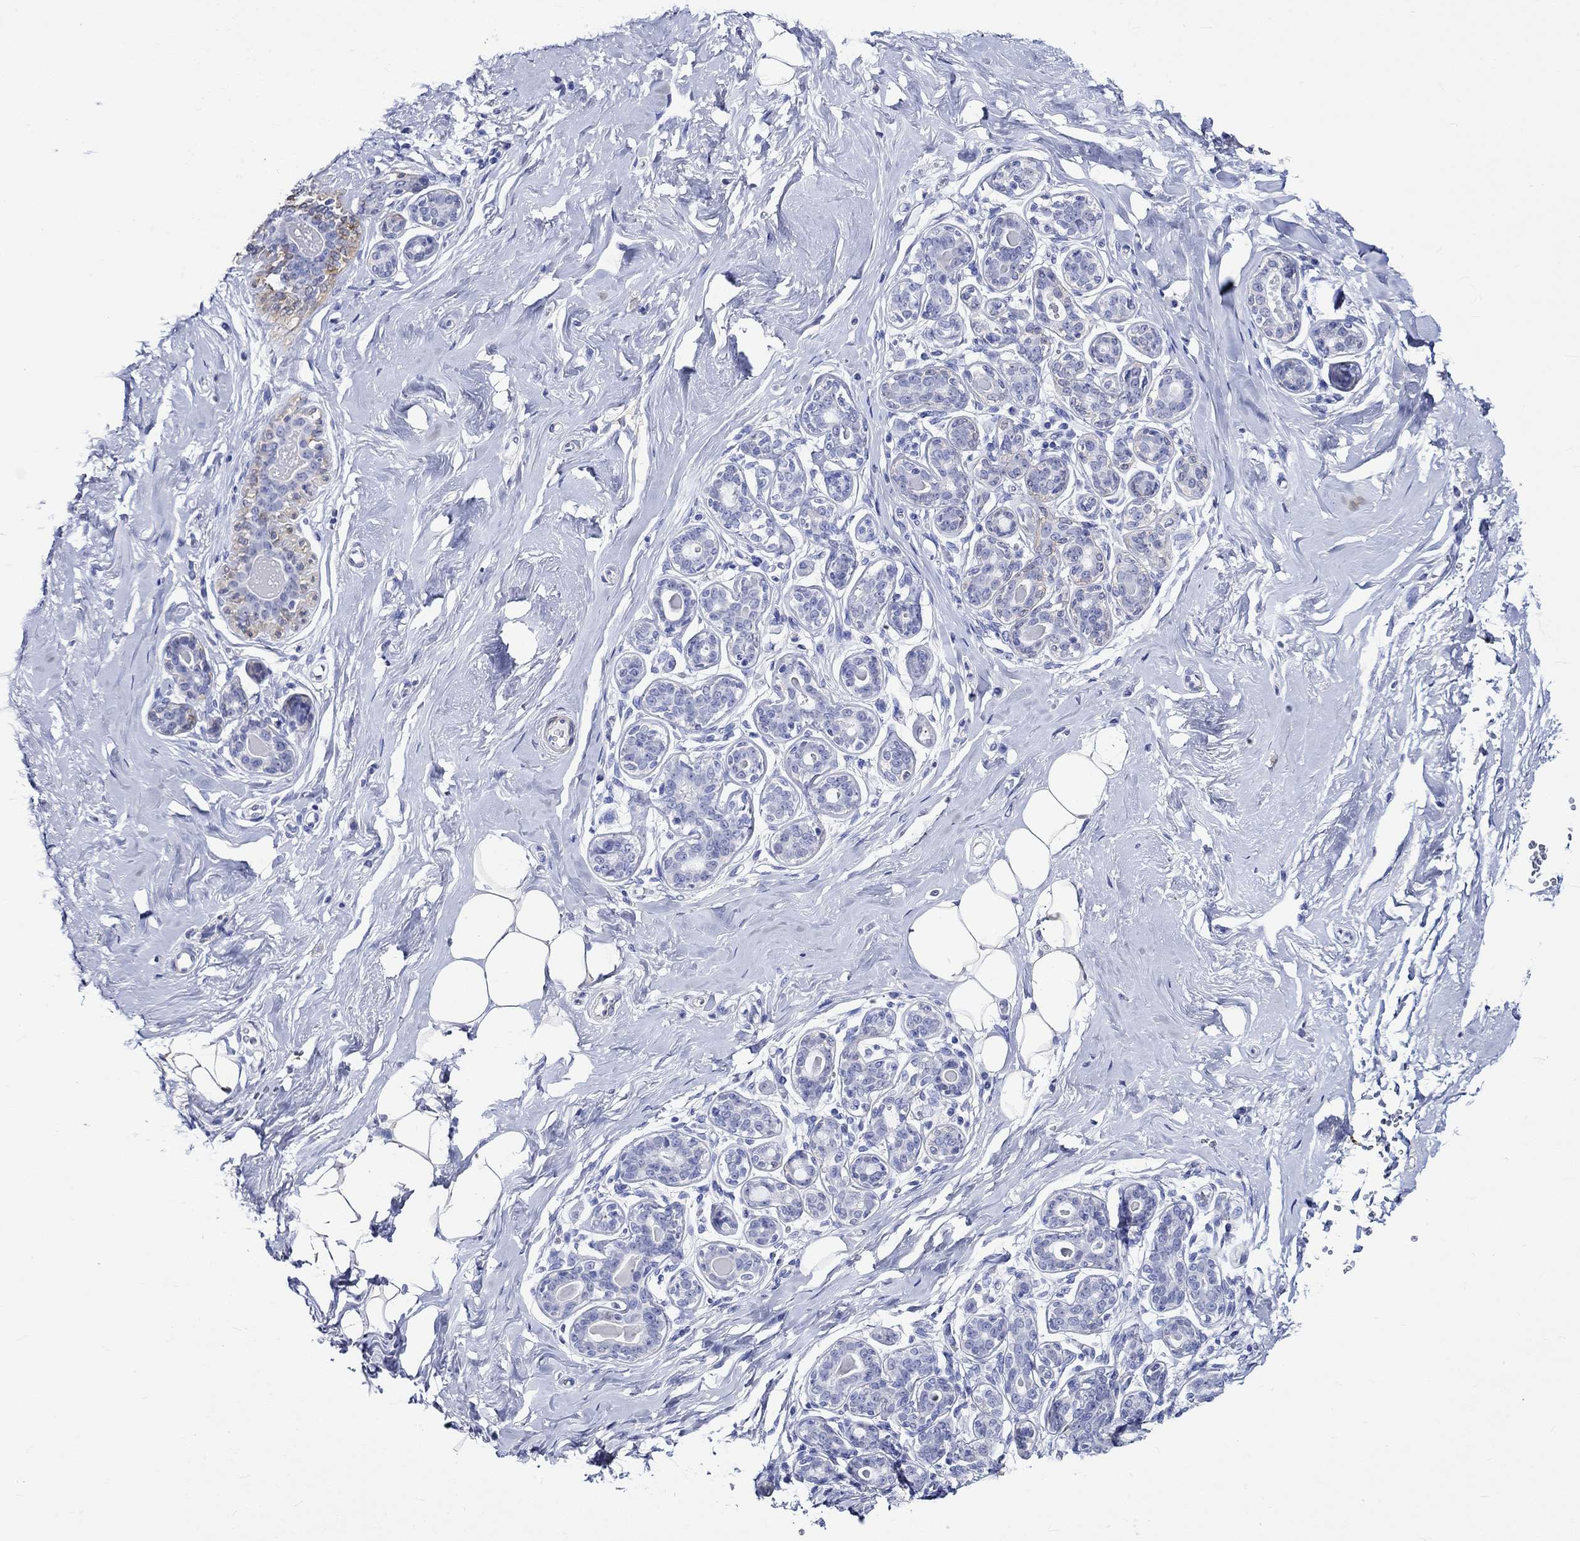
{"staining": {"intensity": "negative", "quantity": "none", "location": "none"}, "tissue": "breast", "cell_type": "Adipocytes", "image_type": "normal", "snomed": [{"axis": "morphology", "description": "Normal tissue, NOS"}, {"axis": "topography", "description": "Skin"}, {"axis": "topography", "description": "Breast"}], "caption": "Breast stained for a protein using IHC demonstrates no positivity adipocytes.", "gene": "CRYAB", "patient": {"sex": "female", "age": 43}}